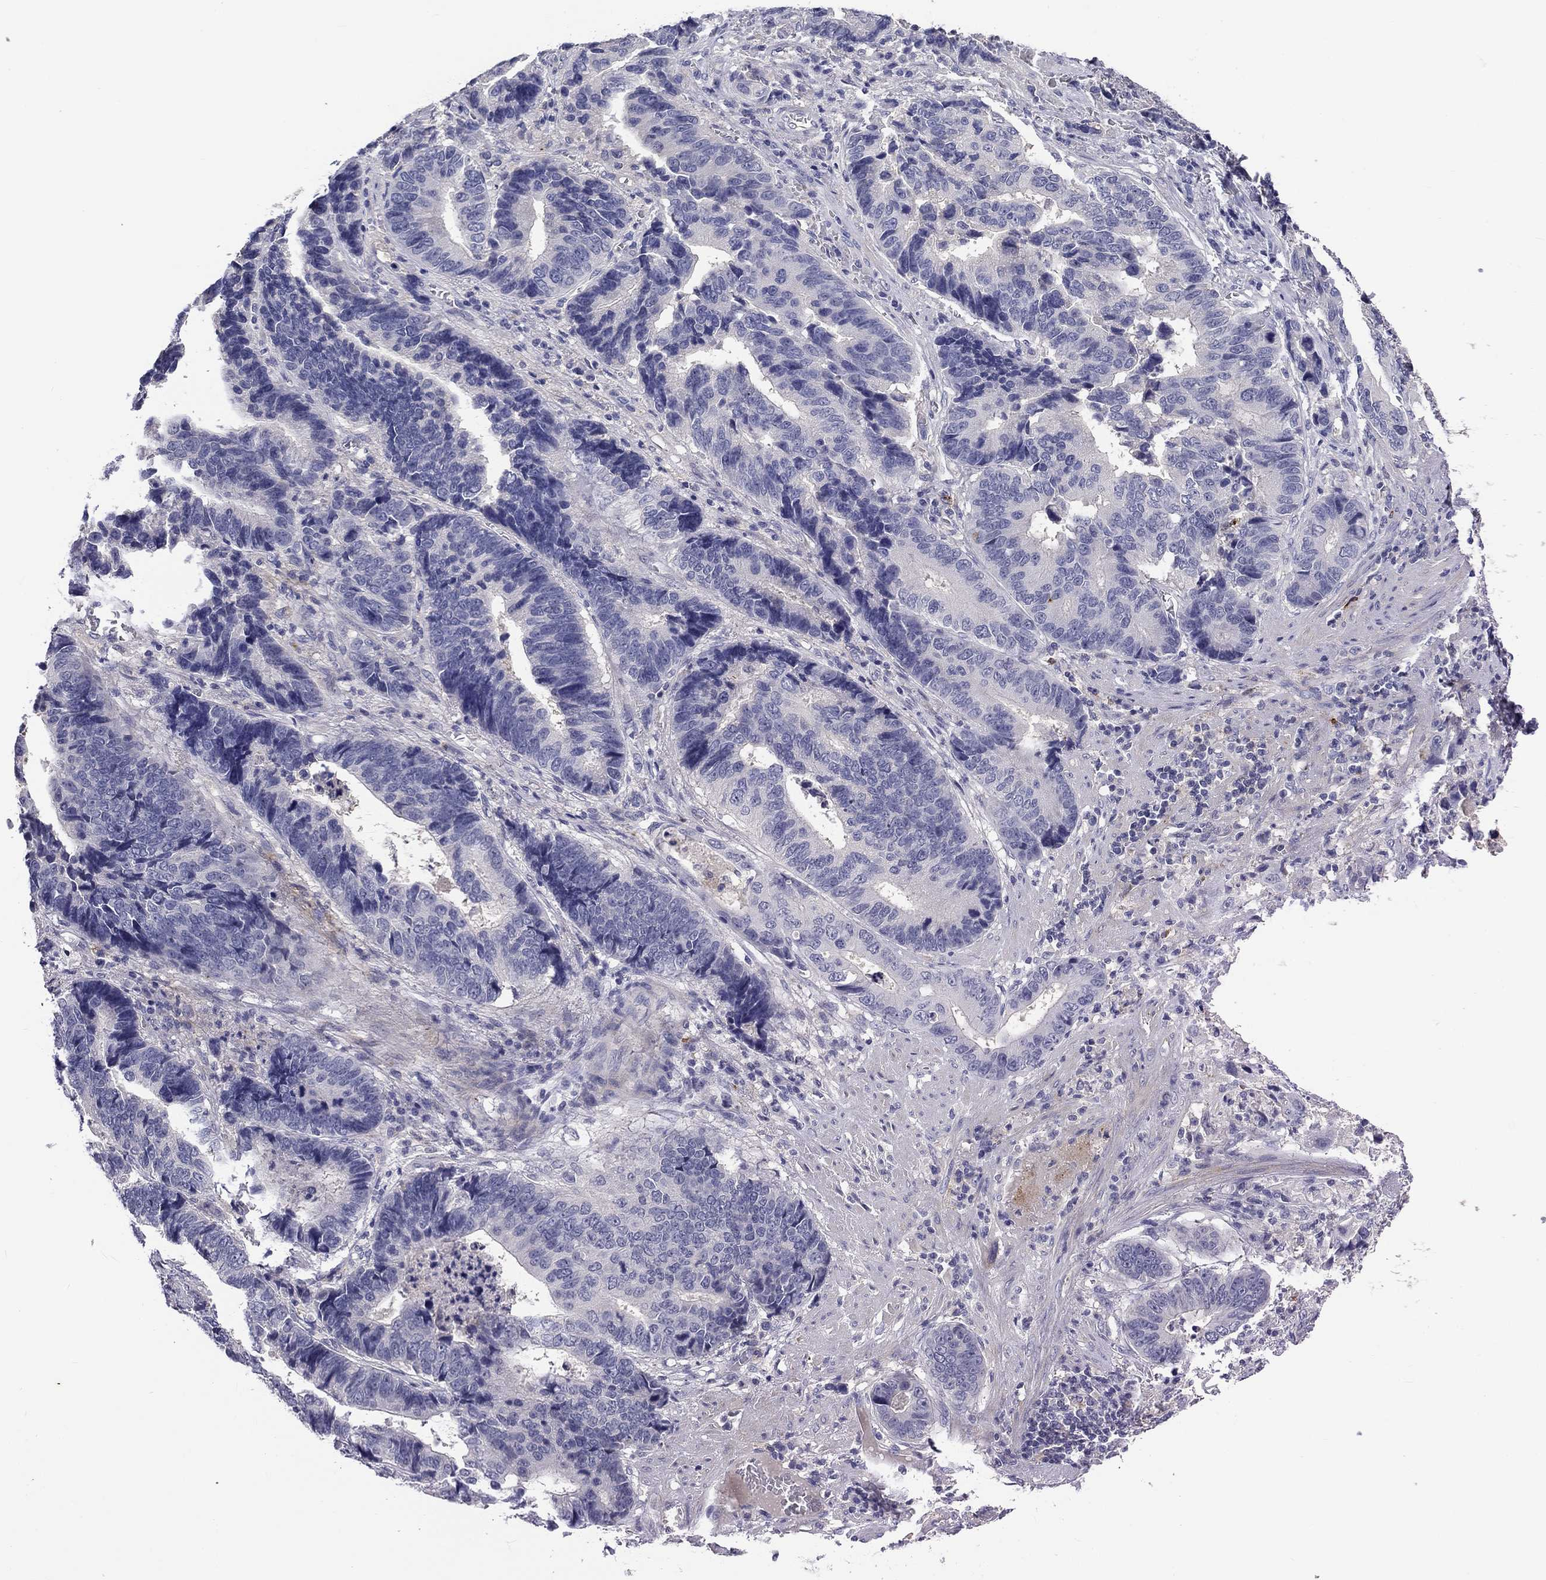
{"staining": {"intensity": "negative", "quantity": "none", "location": "none"}, "tissue": "stomach cancer", "cell_type": "Tumor cells", "image_type": "cancer", "snomed": [{"axis": "morphology", "description": "Adenocarcinoma, NOS"}, {"axis": "topography", "description": "Stomach"}], "caption": "IHC image of stomach adenocarcinoma stained for a protein (brown), which demonstrates no expression in tumor cells.", "gene": "CNDP1", "patient": {"sex": "male", "age": 84}}